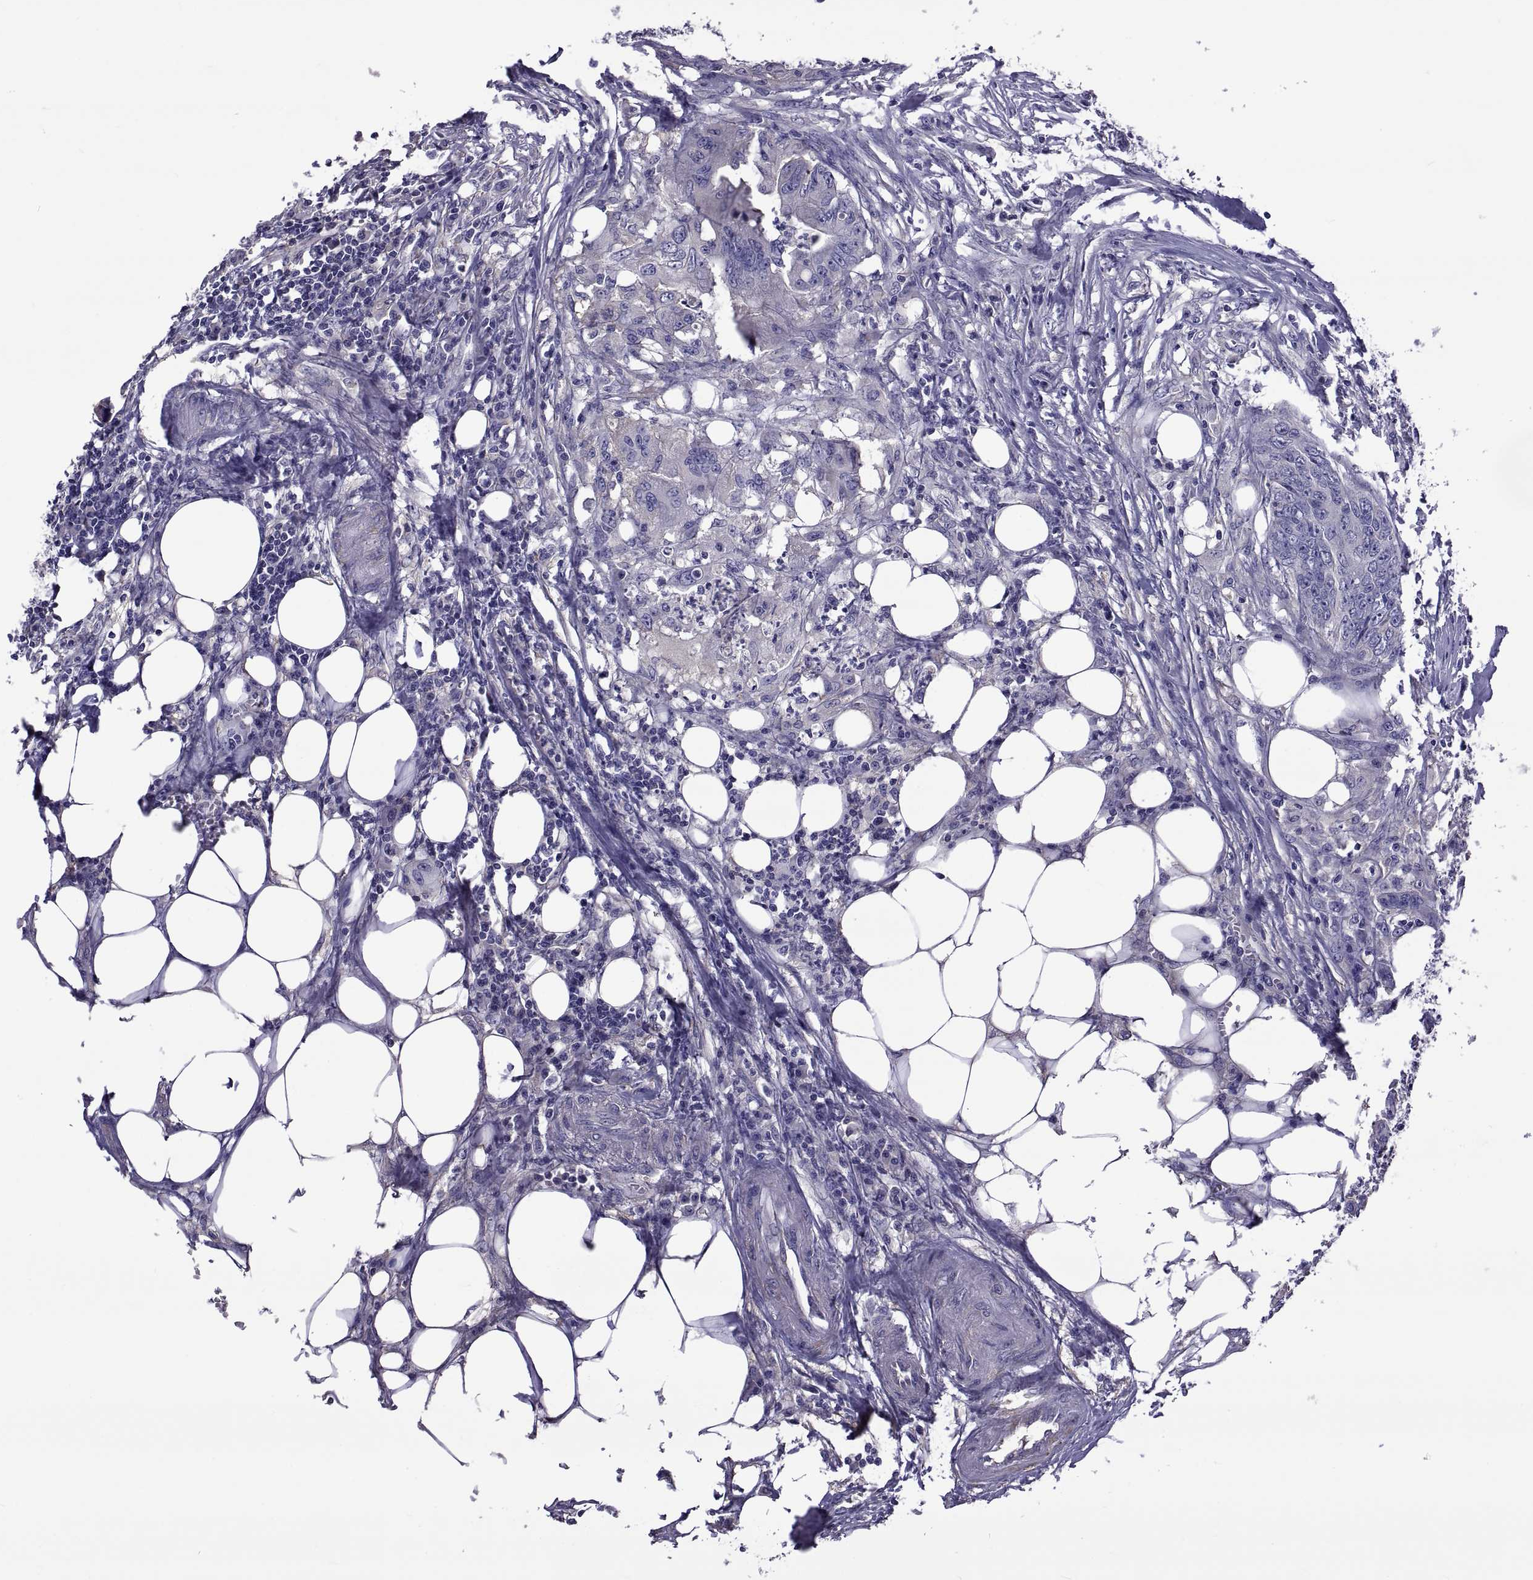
{"staining": {"intensity": "negative", "quantity": "none", "location": "none"}, "tissue": "colorectal cancer", "cell_type": "Tumor cells", "image_type": "cancer", "snomed": [{"axis": "morphology", "description": "Adenocarcinoma, NOS"}, {"axis": "topography", "description": "Colon"}], "caption": "Tumor cells show no significant expression in colorectal cancer.", "gene": "TMC3", "patient": {"sex": "male", "age": 84}}